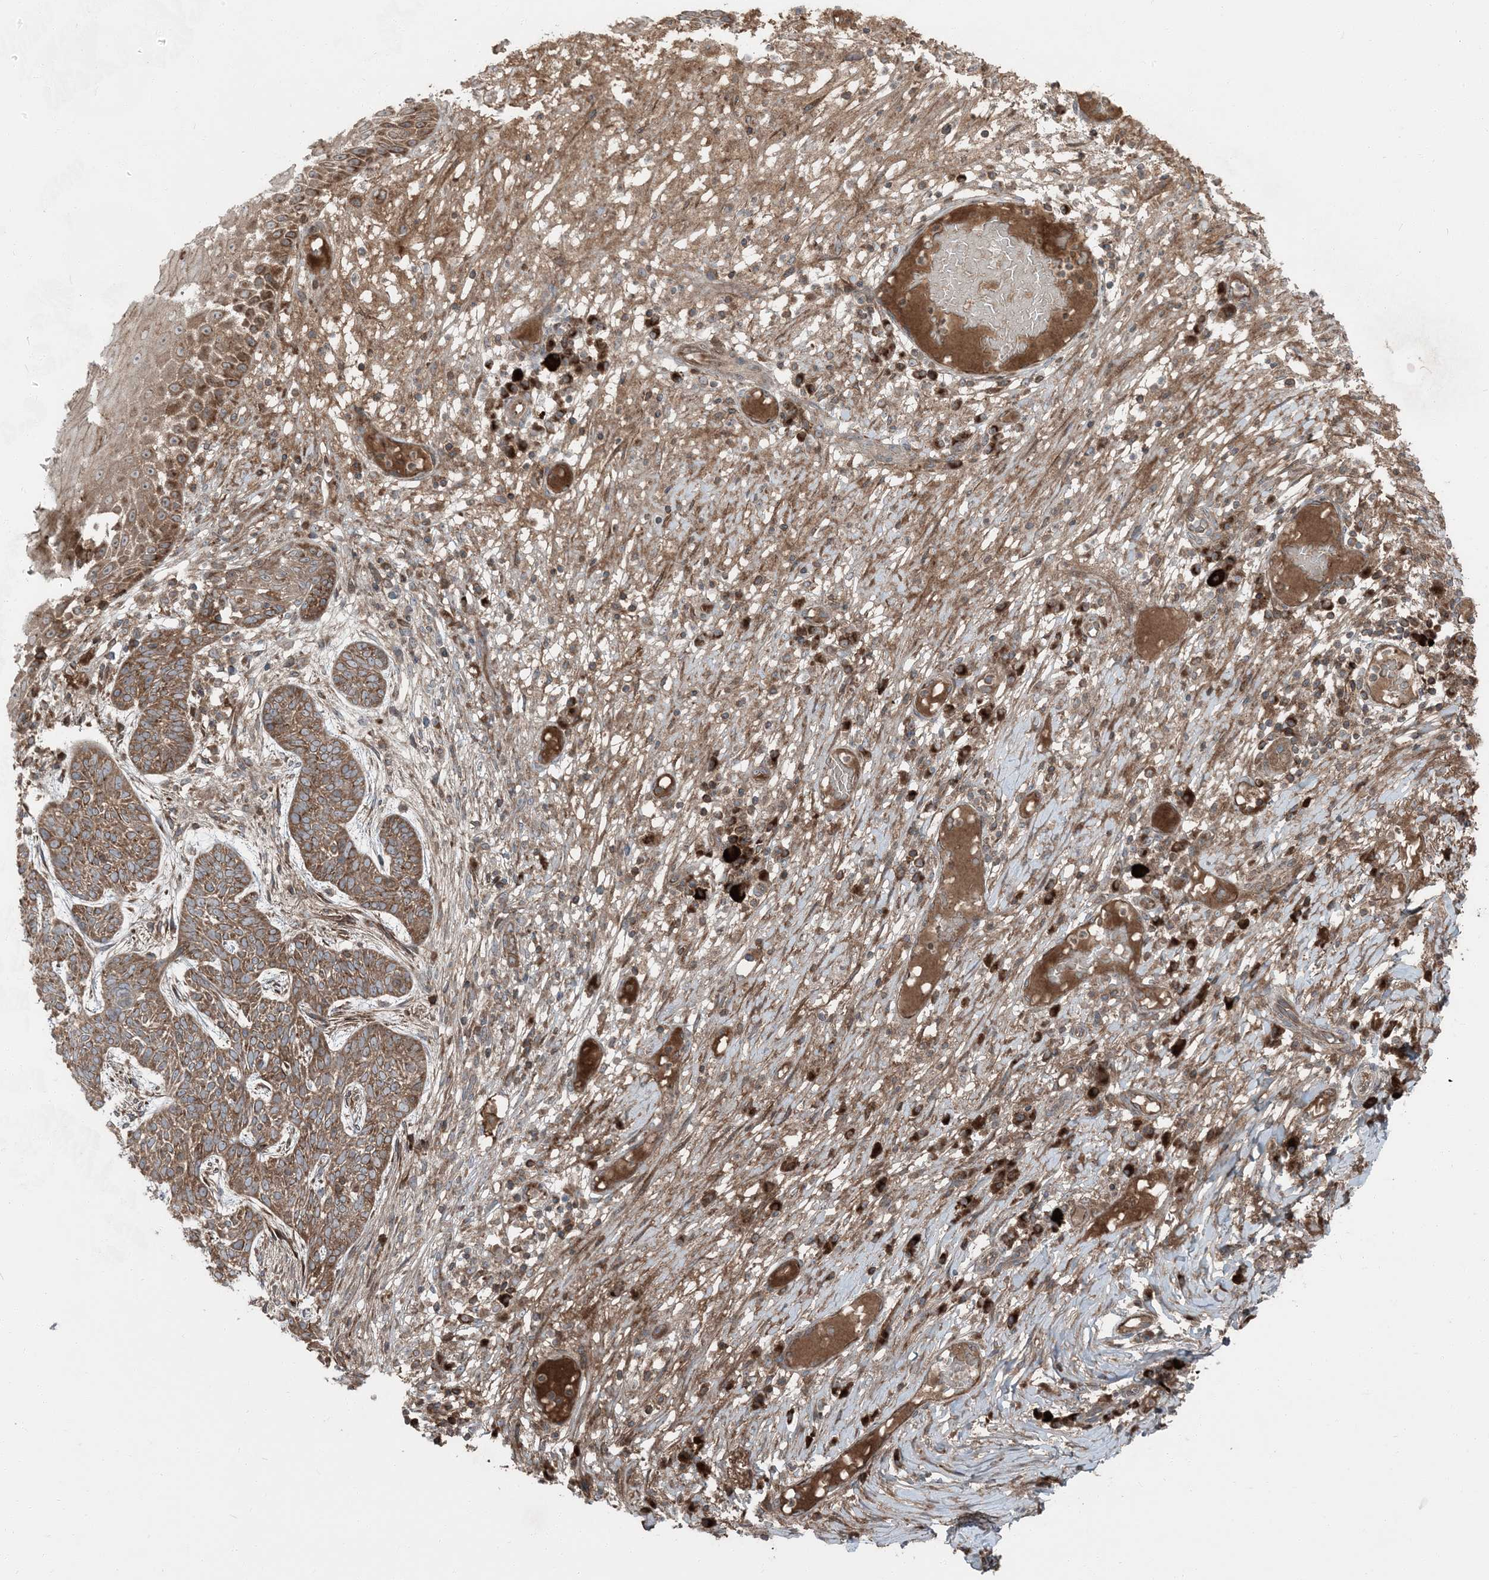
{"staining": {"intensity": "moderate", "quantity": ">75%", "location": "cytoplasmic/membranous"}, "tissue": "skin cancer", "cell_type": "Tumor cells", "image_type": "cancer", "snomed": [{"axis": "morphology", "description": "Normal tissue, NOS"}, {"axis": "morphology", "description": "Basal cell carcinoma"}, {"axis": "topography", "description": "Skin"}], "caption": "The immunohistochemical stain labels moderate cytoplasmic/membranous staining in tumor cells of skin basal cell carcinoma tissue. (Stains: DAB (3,3'-diaminobenzidine) in brown, nuclei in blue, Microscopy: brightfield microscopy at high magnification).", "gene": "RAB3GAP1", "patient": {"sex": "male", "age": 64}}